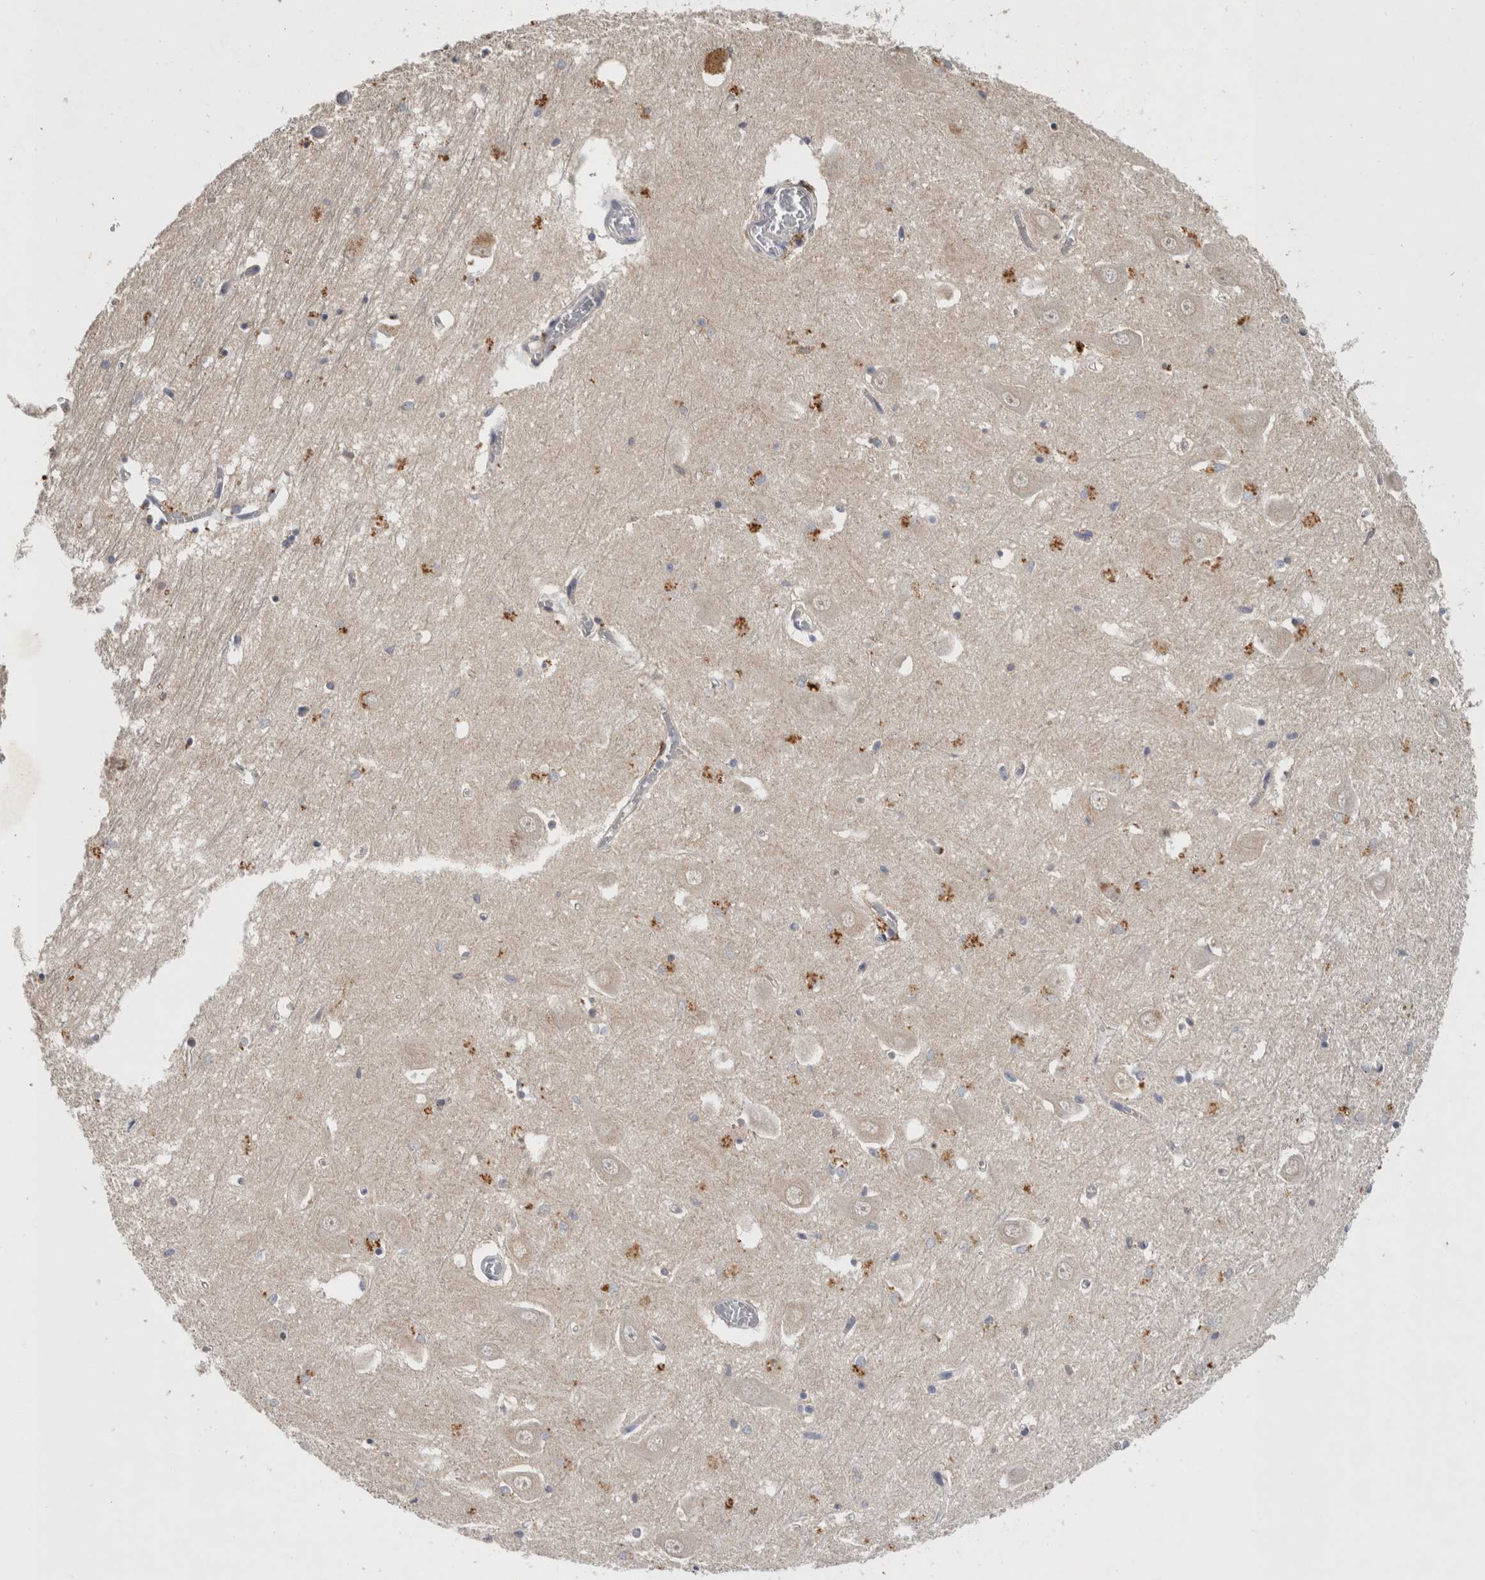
{"staining": {"intensity": "moderate", "quantity": "<25%", "location": "cytoplasmic/membranous"}, "tissue": "hippocampus", "cell_type": "Glial cells", "image_type": "normal", "snomed": [{"axis": "morphology", "description": "Normal tissue, NOS"}, {"axis": "topography", "description": "Hippocampus"}], "caption": "A histopathology image of hippocampus stained for a protein displays moderate cytoplasmic/membranous brown staining in glial cells.", "gene": "RHPN1", "patient": {"sex": "male", "age": 70}}